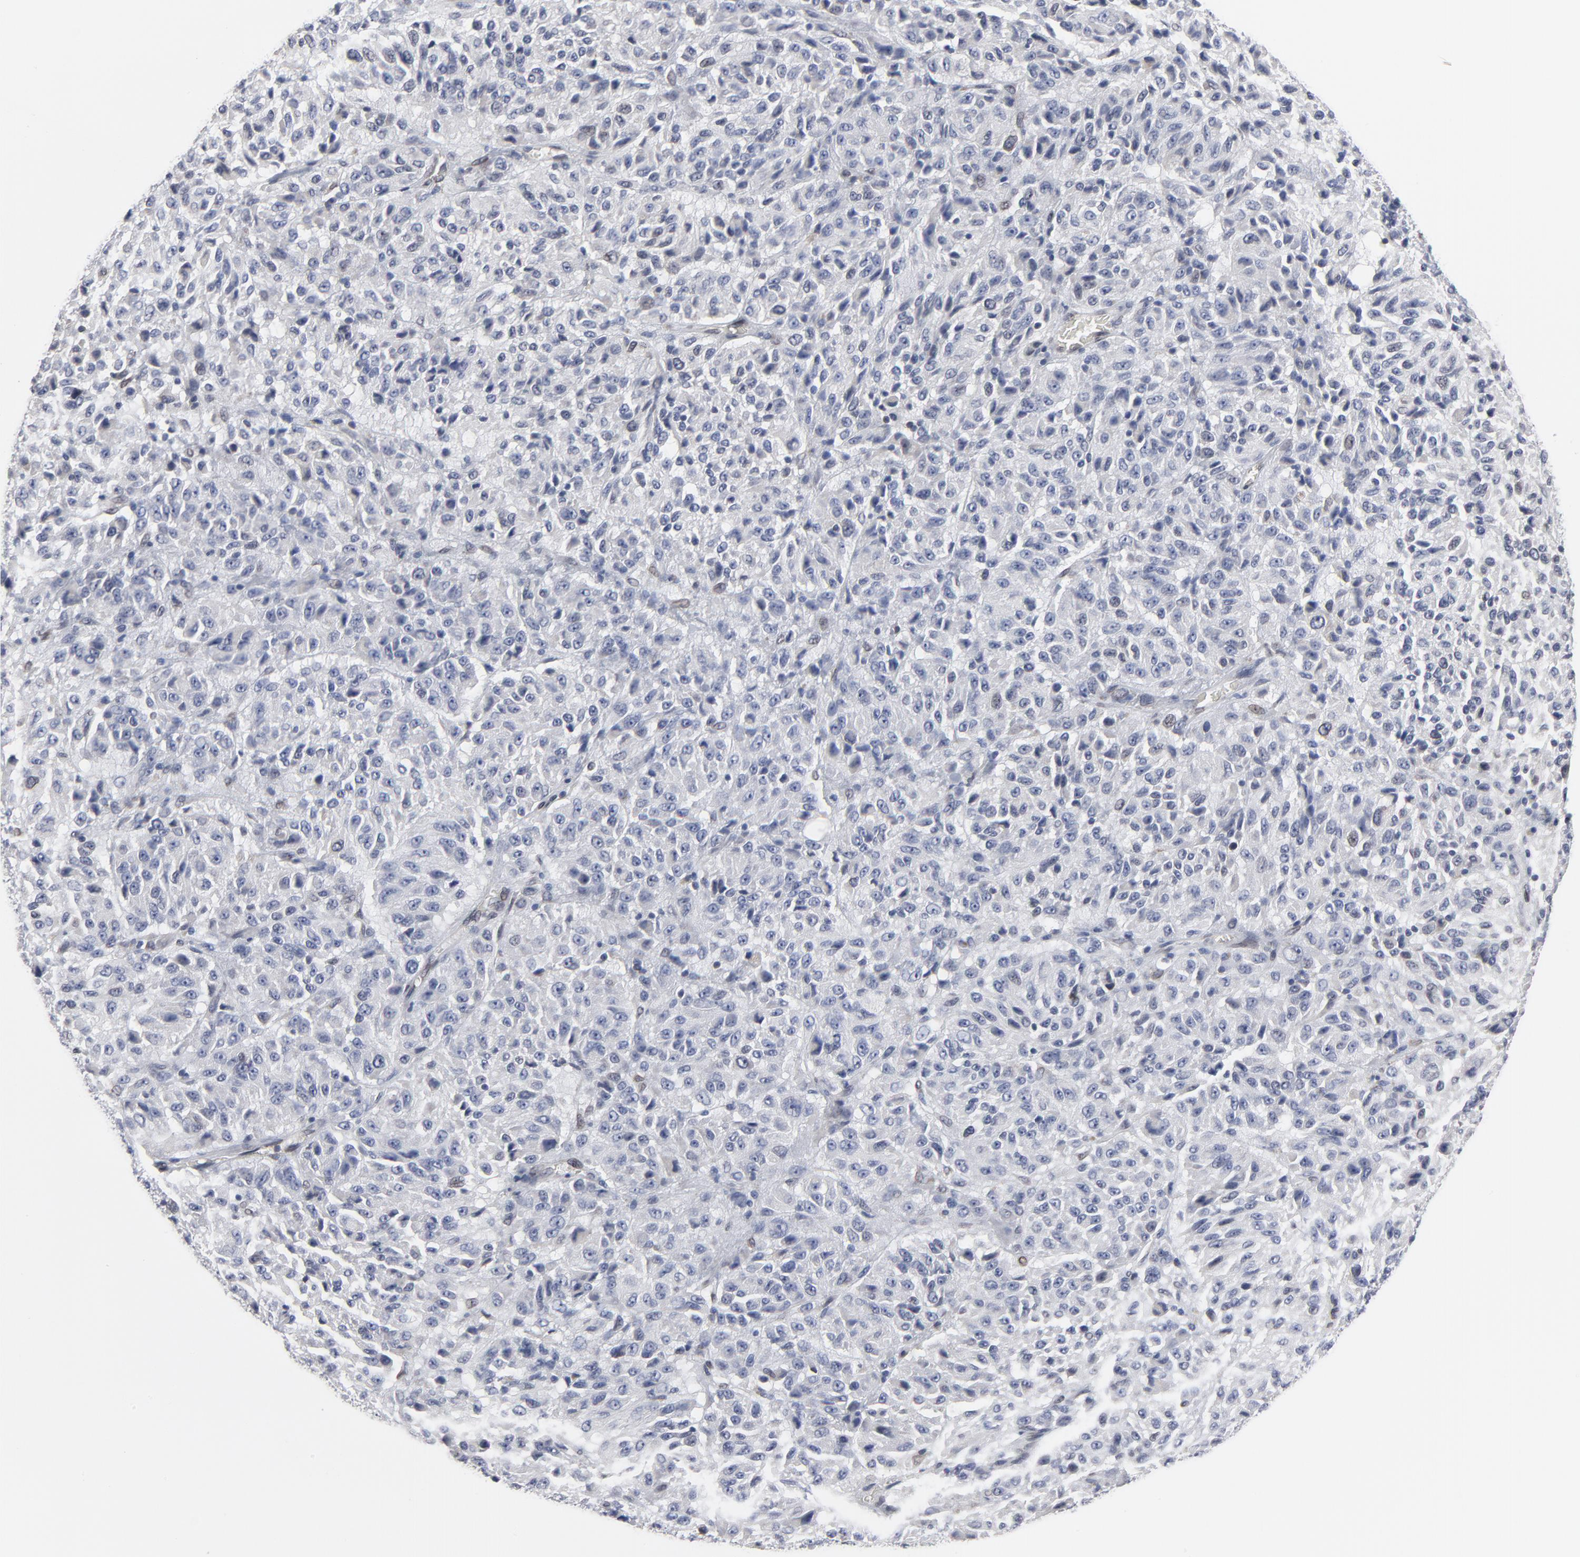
{"staining": {"intensity": "negative", "quantity": "none", "location": "none"}, "tissue": "melanoma", "cell_type": "Tumor cells", "image_type": "cancer", "snomed": [{"axis": "morphology", "description": "Malignant melanoma, Metastatic site"}, {"axis": "topography", "description": "Lung"}], "caption": "DAB immunohistochemical staining of malignant melanoma (metastatic site) reveals no significant staining in tumor cells.", "gene": "SYNE2", "patient": {"sex": "male", "age": 64}}